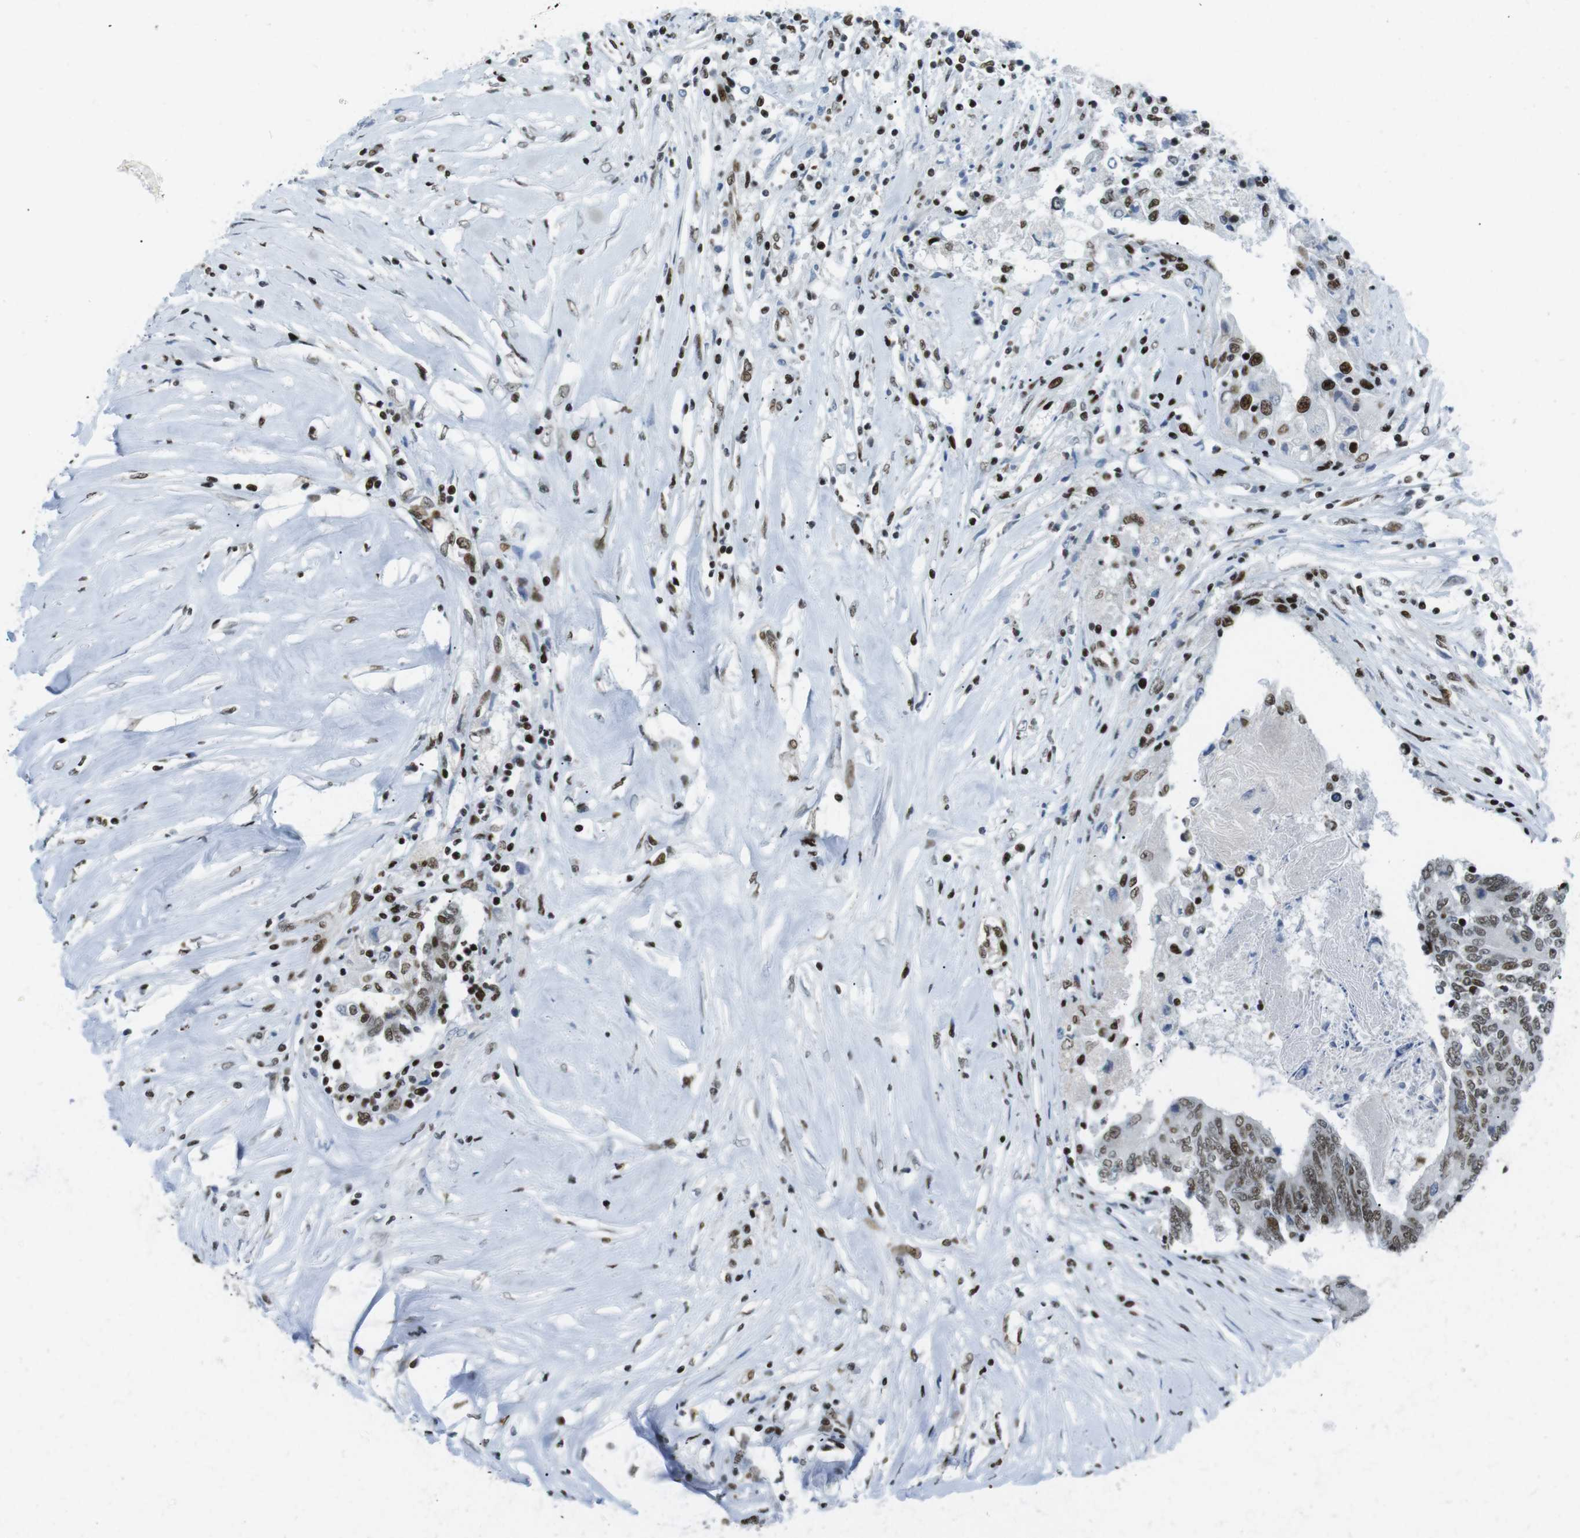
{"staining": {"intensity": "moderate", "quantity": ">75%", "location": "nuclear"}, "tissue": "colorectal cancer", "cell_type": "Tumor cells", "image_type": "cancer", "snomed": [{"axis": "morphology", "description": "Adenocarcinoma, NOS"}, {"axis": "topography", "description": "Rectum"}], "caption": "About >75% of tumor cells in colorectal cancer demonstrate moderate nuclear protein expression as visualized by brown immunohistochemical staining.", "gene": "ARID1A", "patient": {"sex": "male", "age": 63}}